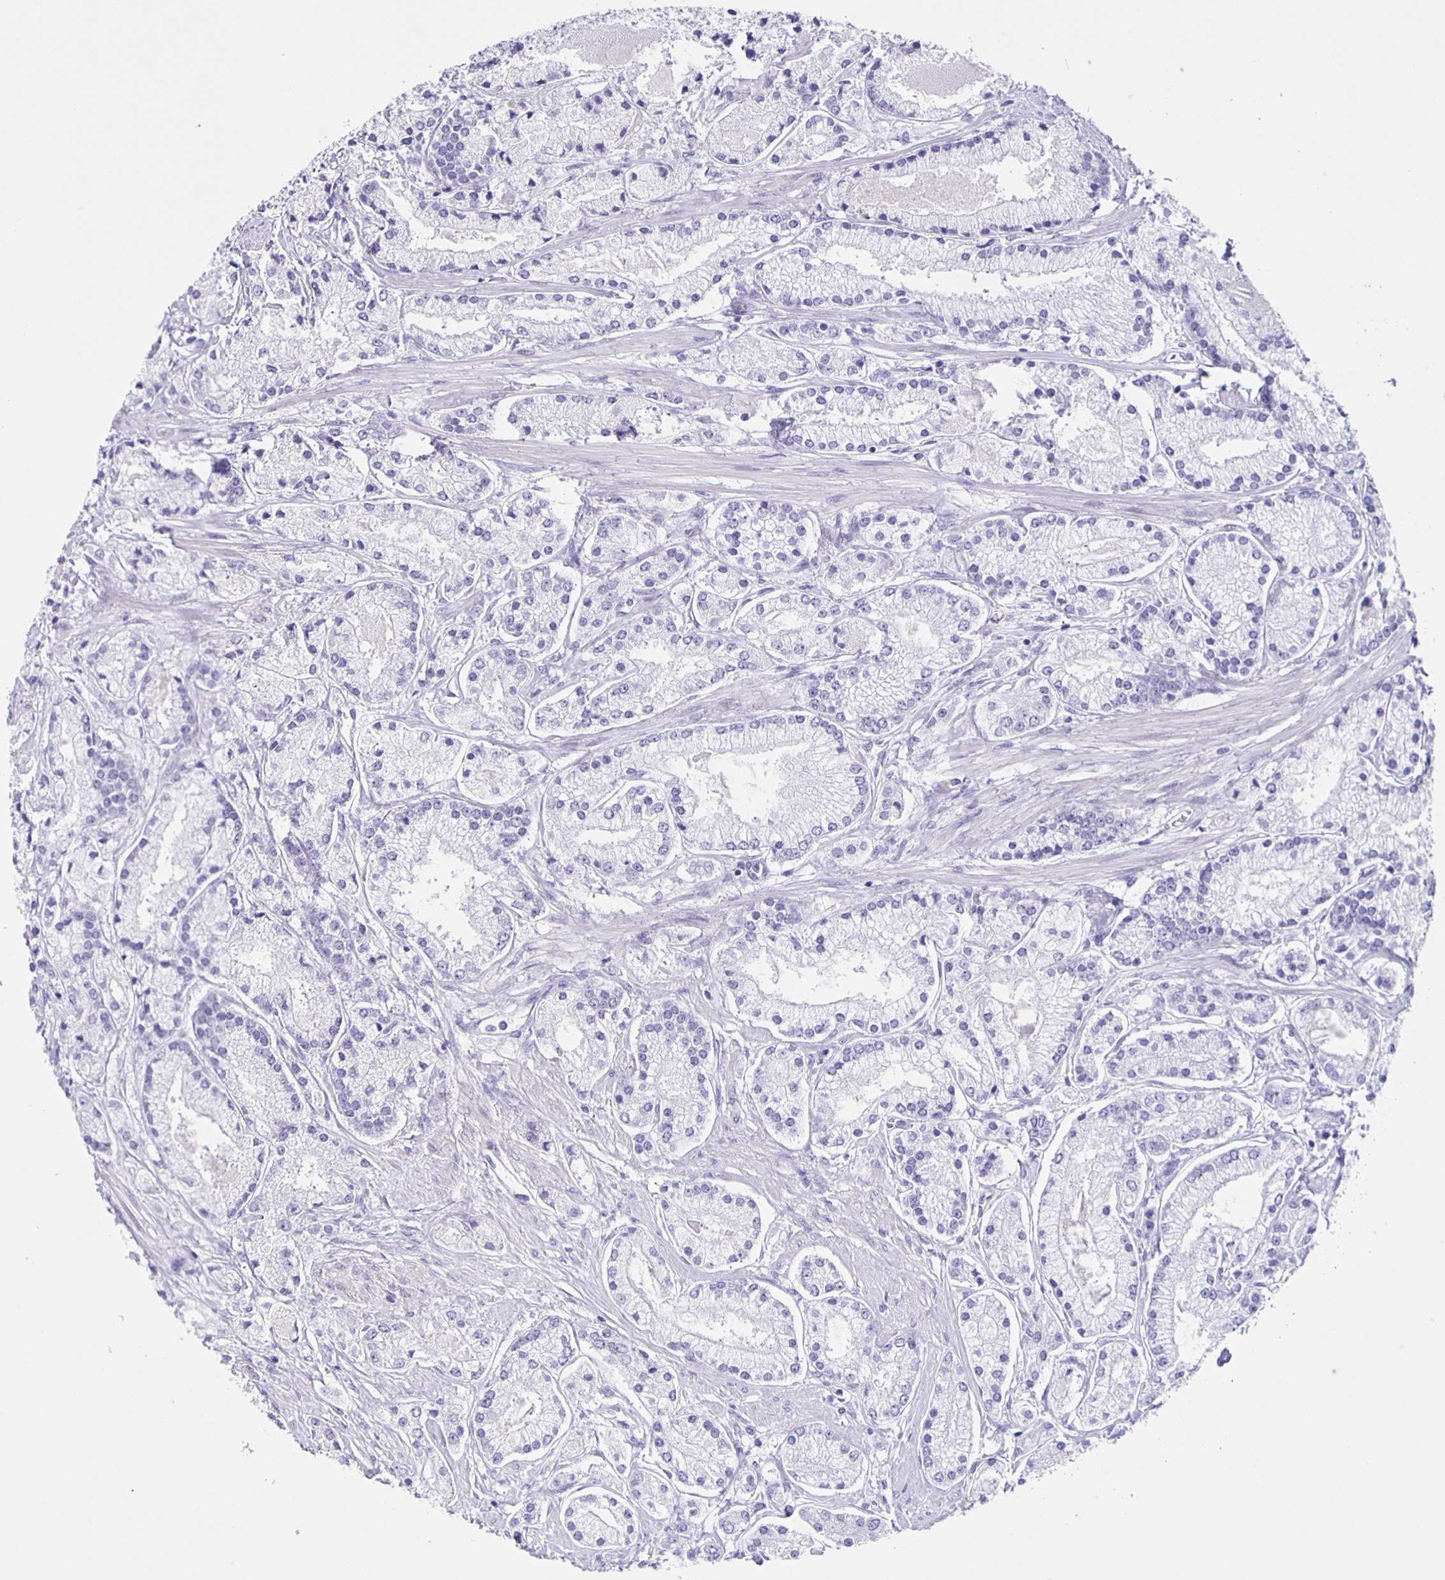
{"staining": {"intensity": "negative", "quantity": "none", "location": "none"}, "tissue": "prostate cancer", "cell_type": "Tumor cells", "image_type": "cancer", "snomed": [{"axis": "morphology", "description": "Adenocarcinoma, High grade"}, {"axis": "topography", "description": "Prostate"}], "caption": "The histopathology image demonstrates no staining of tumor cells in prostate cancer.", "gene": "TPPP", "patient": {"sex": "male", "age": 67}}